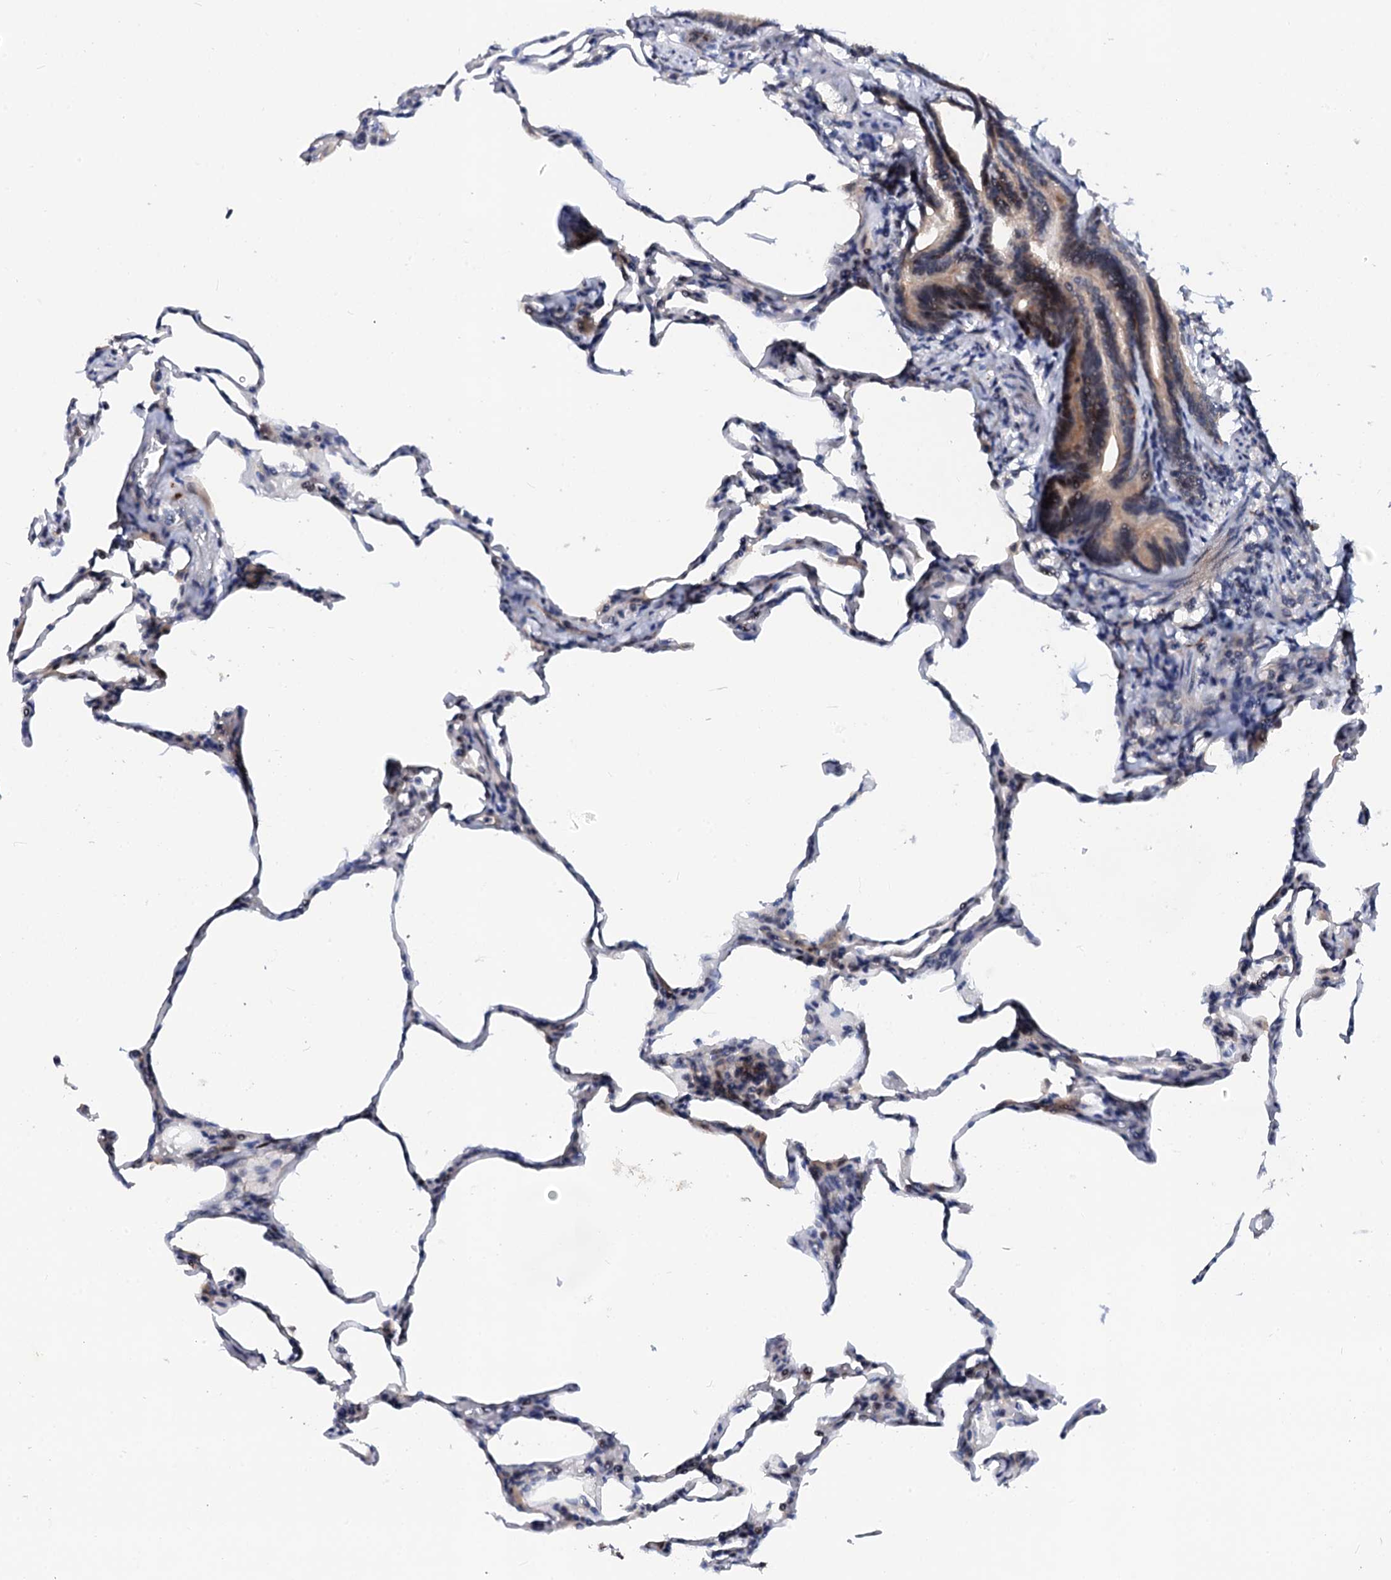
{"staining": {"intensity": "negative", "quantity": "none", "location": "none"}, "tissue": "lung", "cell_type": "Alveolar cells", "image_type": "normal", "snomed": [{"axis": "morphology", "description": "Normal tissue, NOS"}, {"axis": "topography", "description": "Lung"}], "caption": "A high-resolution image shows IHC staining of unremarkable lung, which shows no significant staining in alveolar cells. Nuclei are stained in blue.", "gene": "NALF1", "patient": {"sex": "male", "age": 20}}